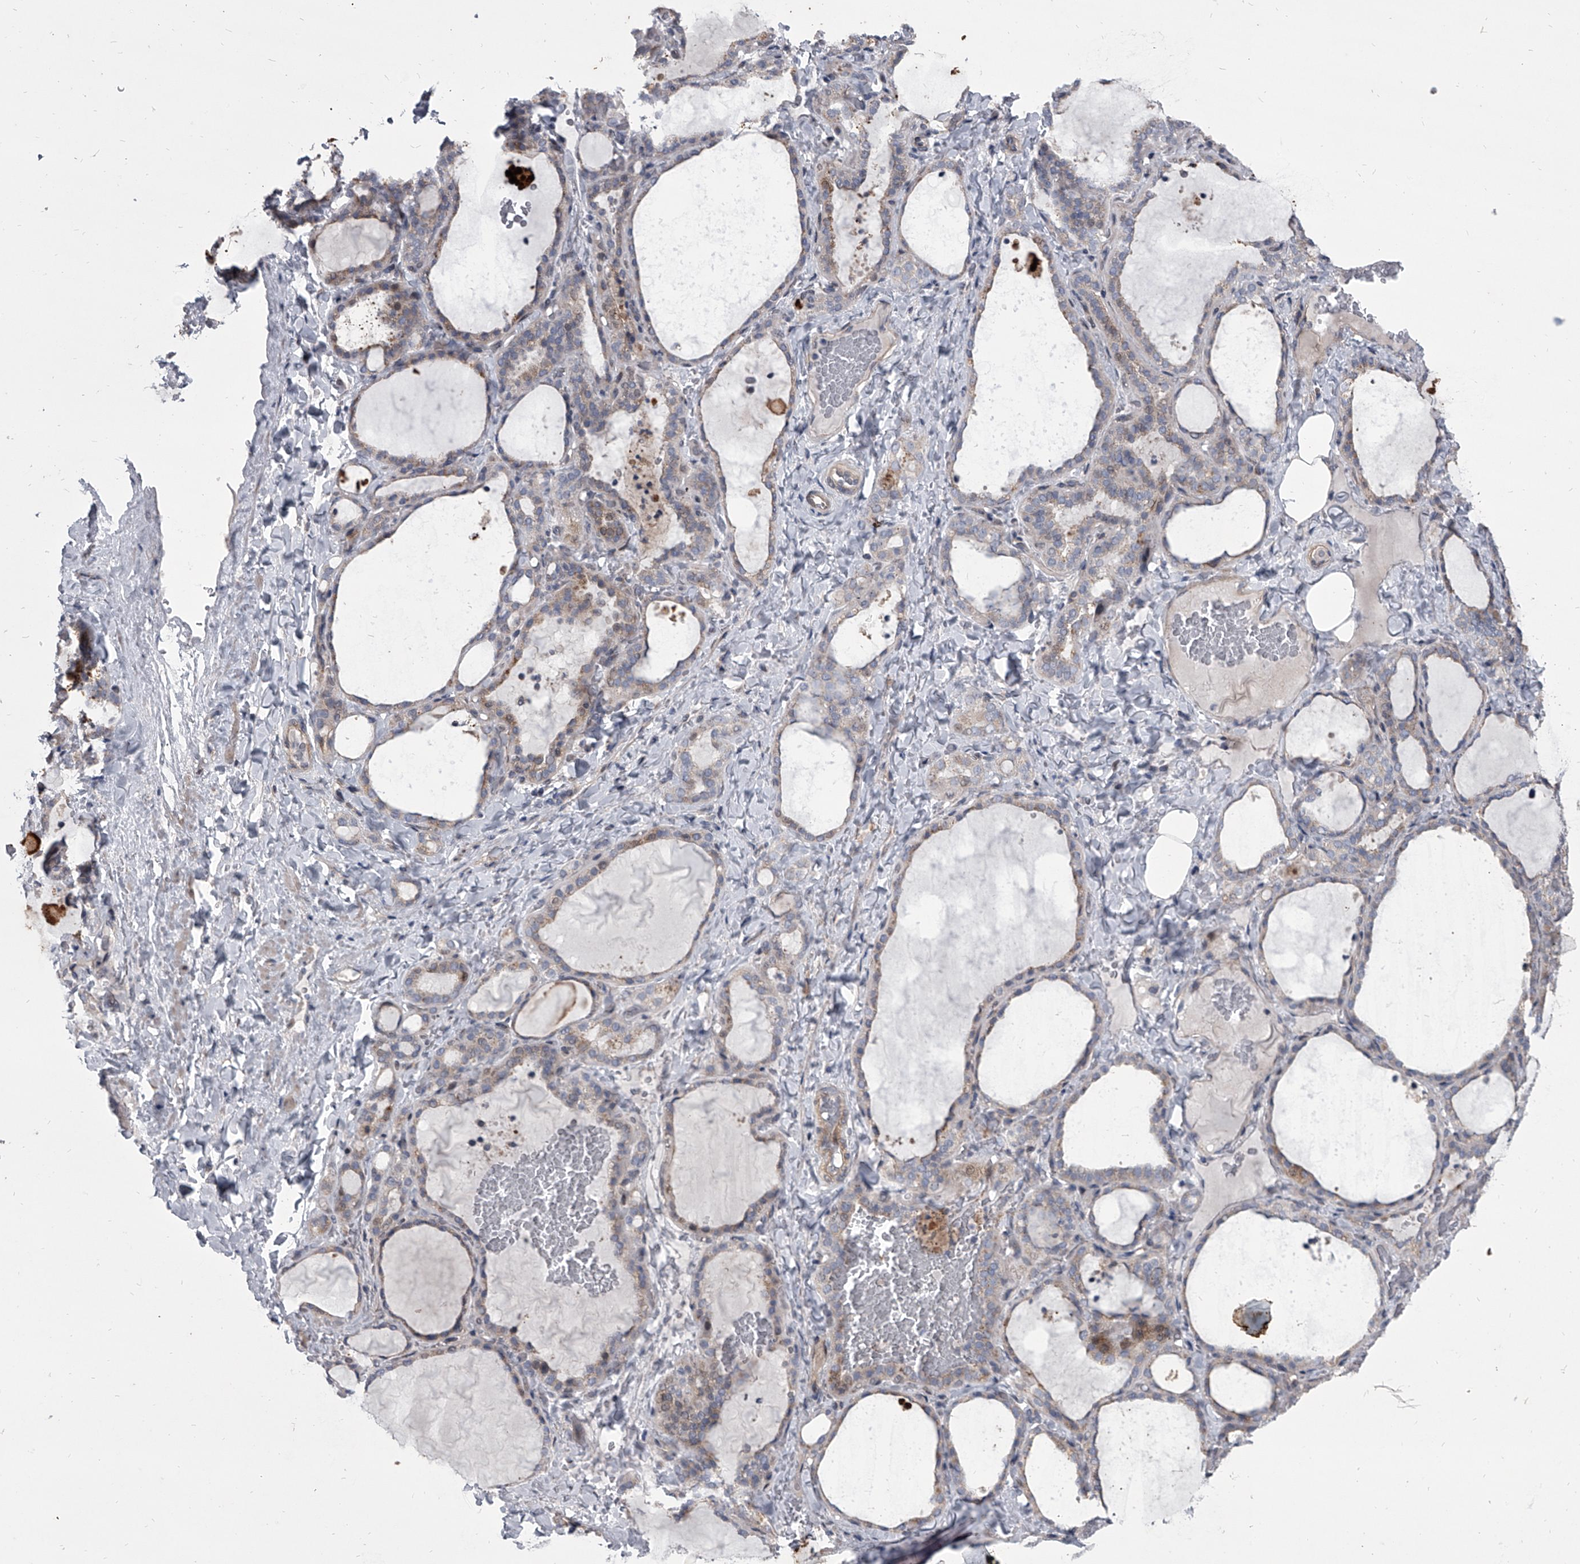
{"staining": {"intensity": "weak", "quantity": "<25%", "location": "cytoplasmic/membranous"}, "tissue": "thyroid gland", "cell_type": "Glandular cells", "image_type": "normal", "snomed": [{"axis": "morphology", "description": "Normal tissue, NOS"}, {"axis": "topography", "description": "Thyroid gland"}], "caption": "A high-resolution image shows immunohistochemistry (IHC) staining of benign thyroid gland, which exhibits no significant positivity in glandular cells.", "gene": "HEATR6", "patient": {"sex": "female", "age": 22}}